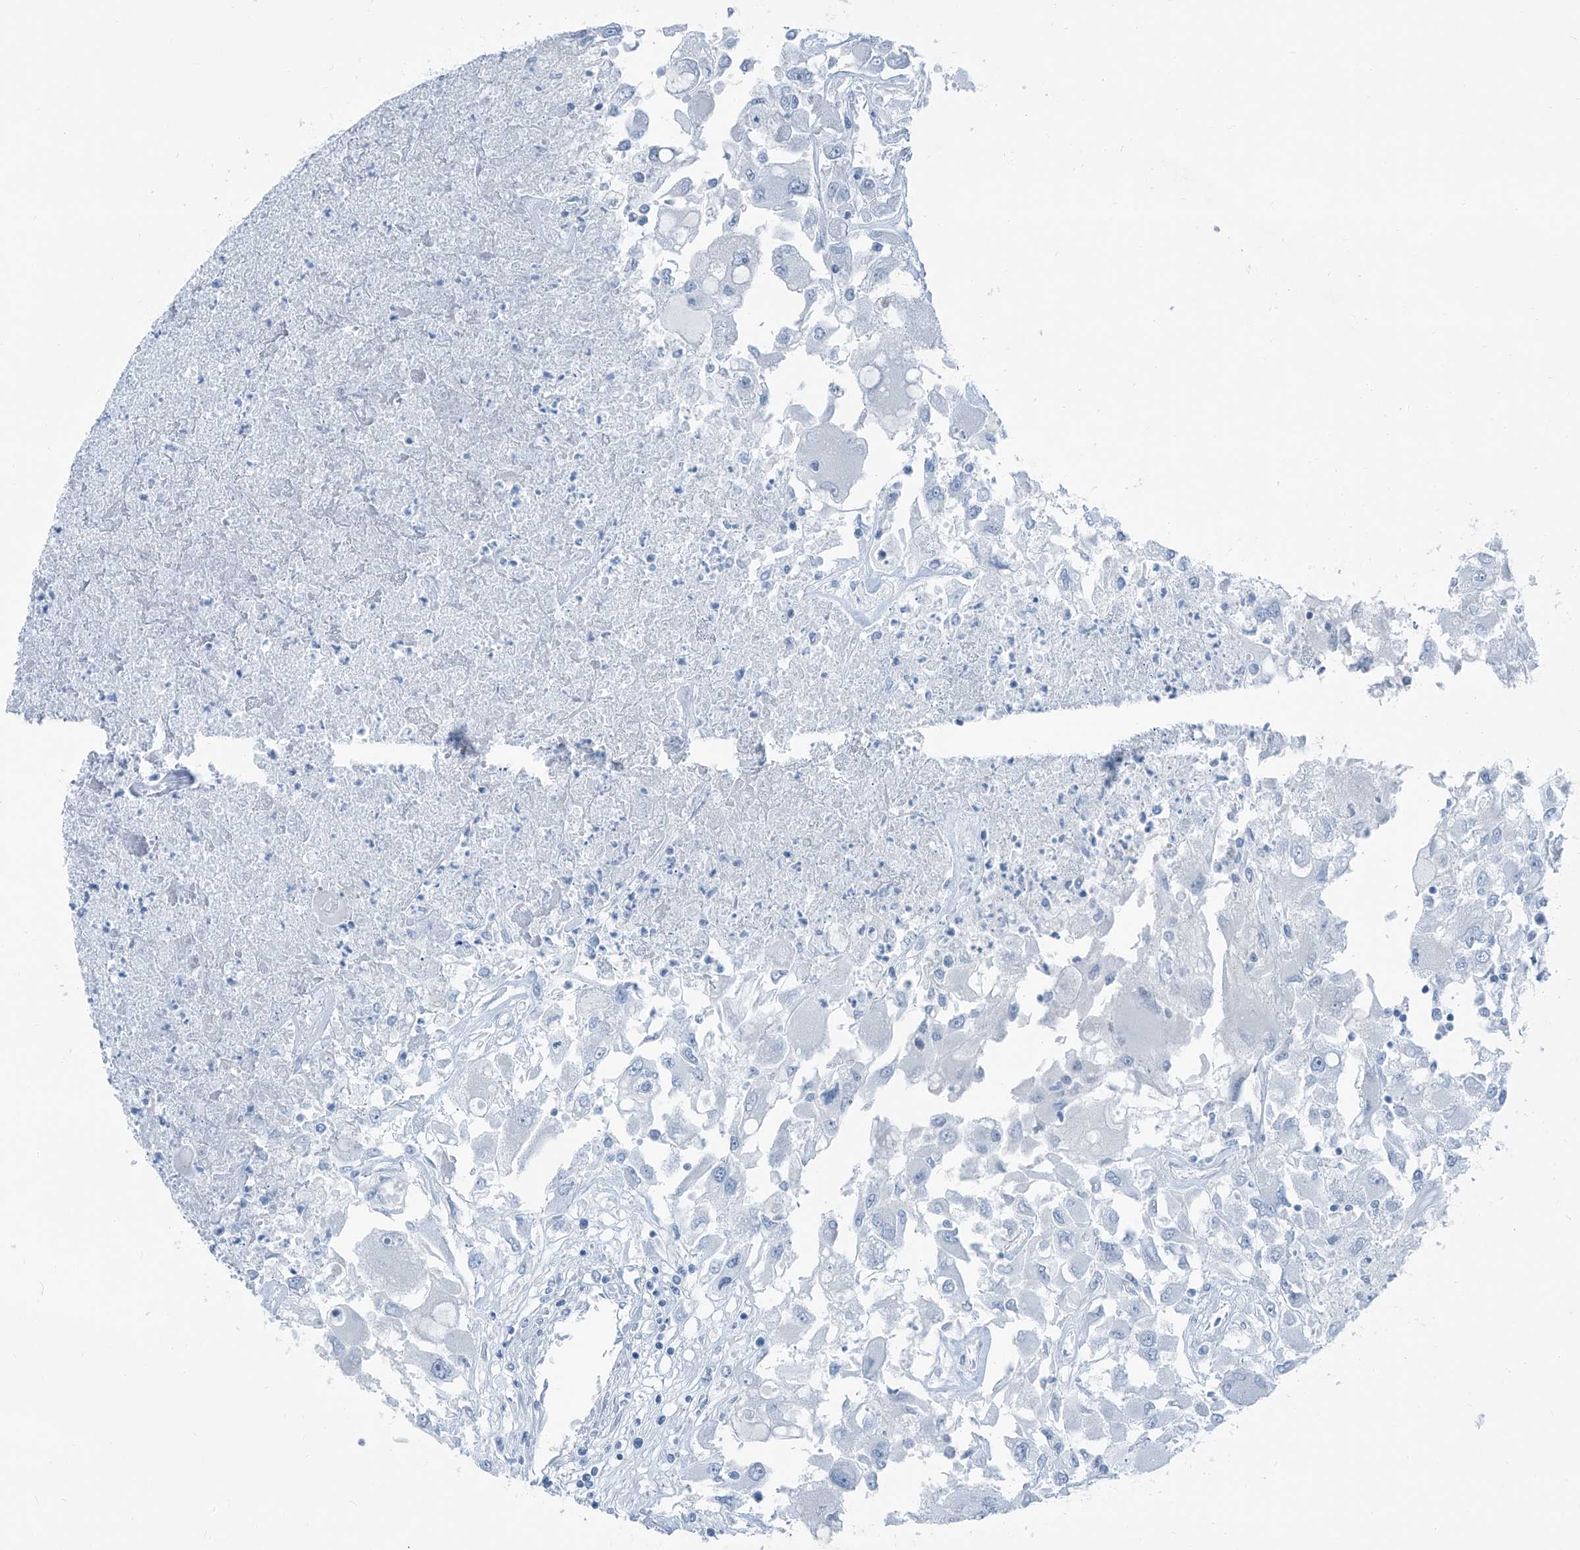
{"staining": {"intensity": "negative", "quantity": "none", "location": "none"}, "tissue": "renal cancer", "cell_type": "Tumor cells", "image_type": "cancer", "snomed": [{"axis": "morphology", "description": "Adenocarcinoma, NOS"}, {"axis": "topography", "description": "Kidney"}], "caption": "Protein analysis of adenocarcinoma (renal) shows no significant positivity in tumor cells.", "gene": "RGN", "patient": {"sex": "female", "age": 52}}